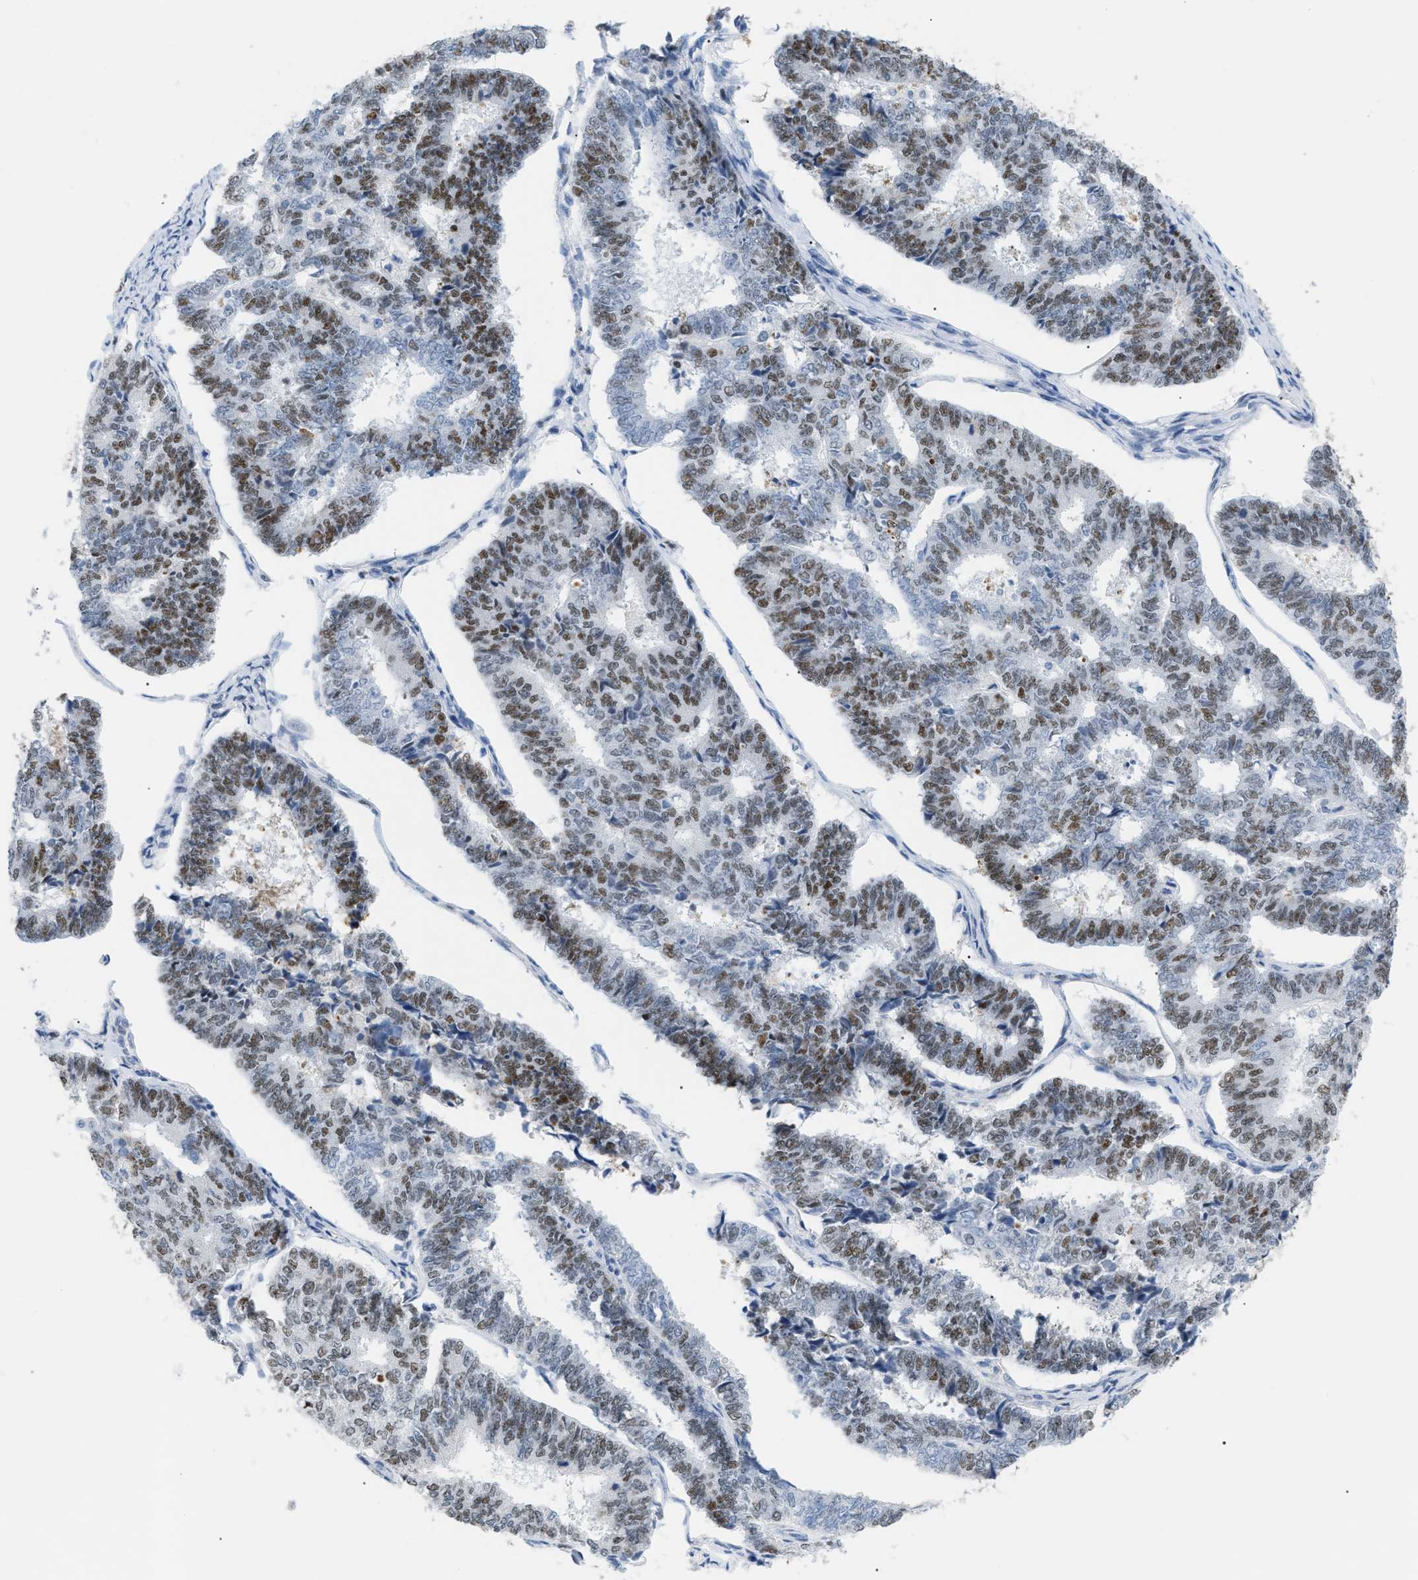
{"staining": {"intensity": "moderate", "quantity": "25%-75%", "location": "nuclear"}, "tissue": "endometrial cancer", "cell_type": "Tumor cells", "image_type": "cancer", "snomed": [{"axis": "morphology", "description": "Adenocarcinoma, NOS"}, {"axis": "topography", "description": "Endometrium"}], "caption": "Moderate nuclear staining for a protein is seen in approximately 25%-75% of tumor cells of endometrial cancer using immunohistochemistry.", "gene": "MCM7", "patient": {"sex": "female", "age": 70}}